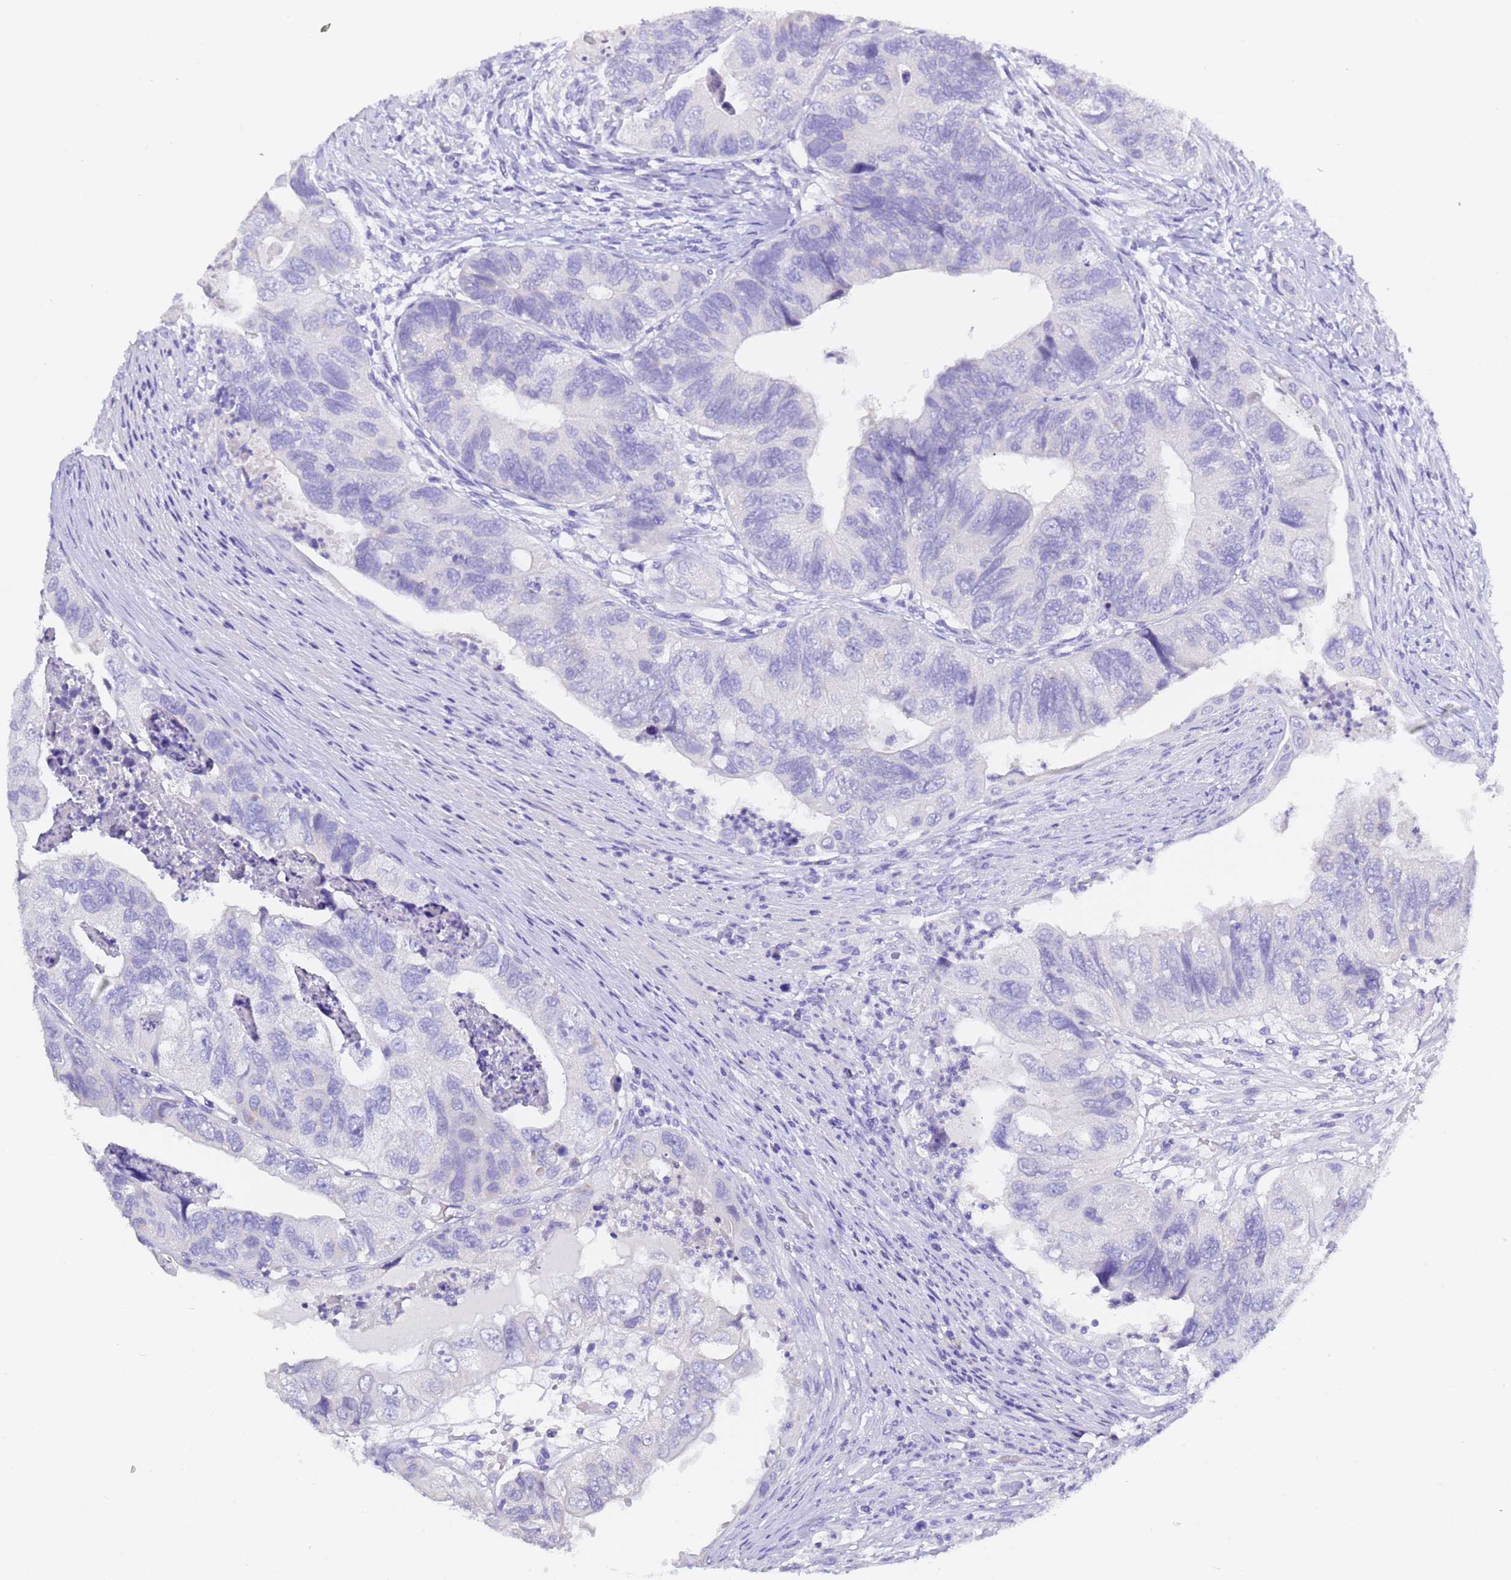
{"staining": {"intensity": "negative", "quantity": "none", "location": "none"}, "tissue": "colorectal cancer", "cell_type": "Tumor cells", "image_type": "cancer", "snomed": [{"axis": "morphology", "description": "Adenocarcinoma, NOS"}, {"axis": "topography", "description": "Rectum"}], "caption": "Protein analysis of colorectal cancer exhibits no significant staining in tumor cells.", "gene": "GABRA1", "patient": {"sex": "male", "age": 63}}